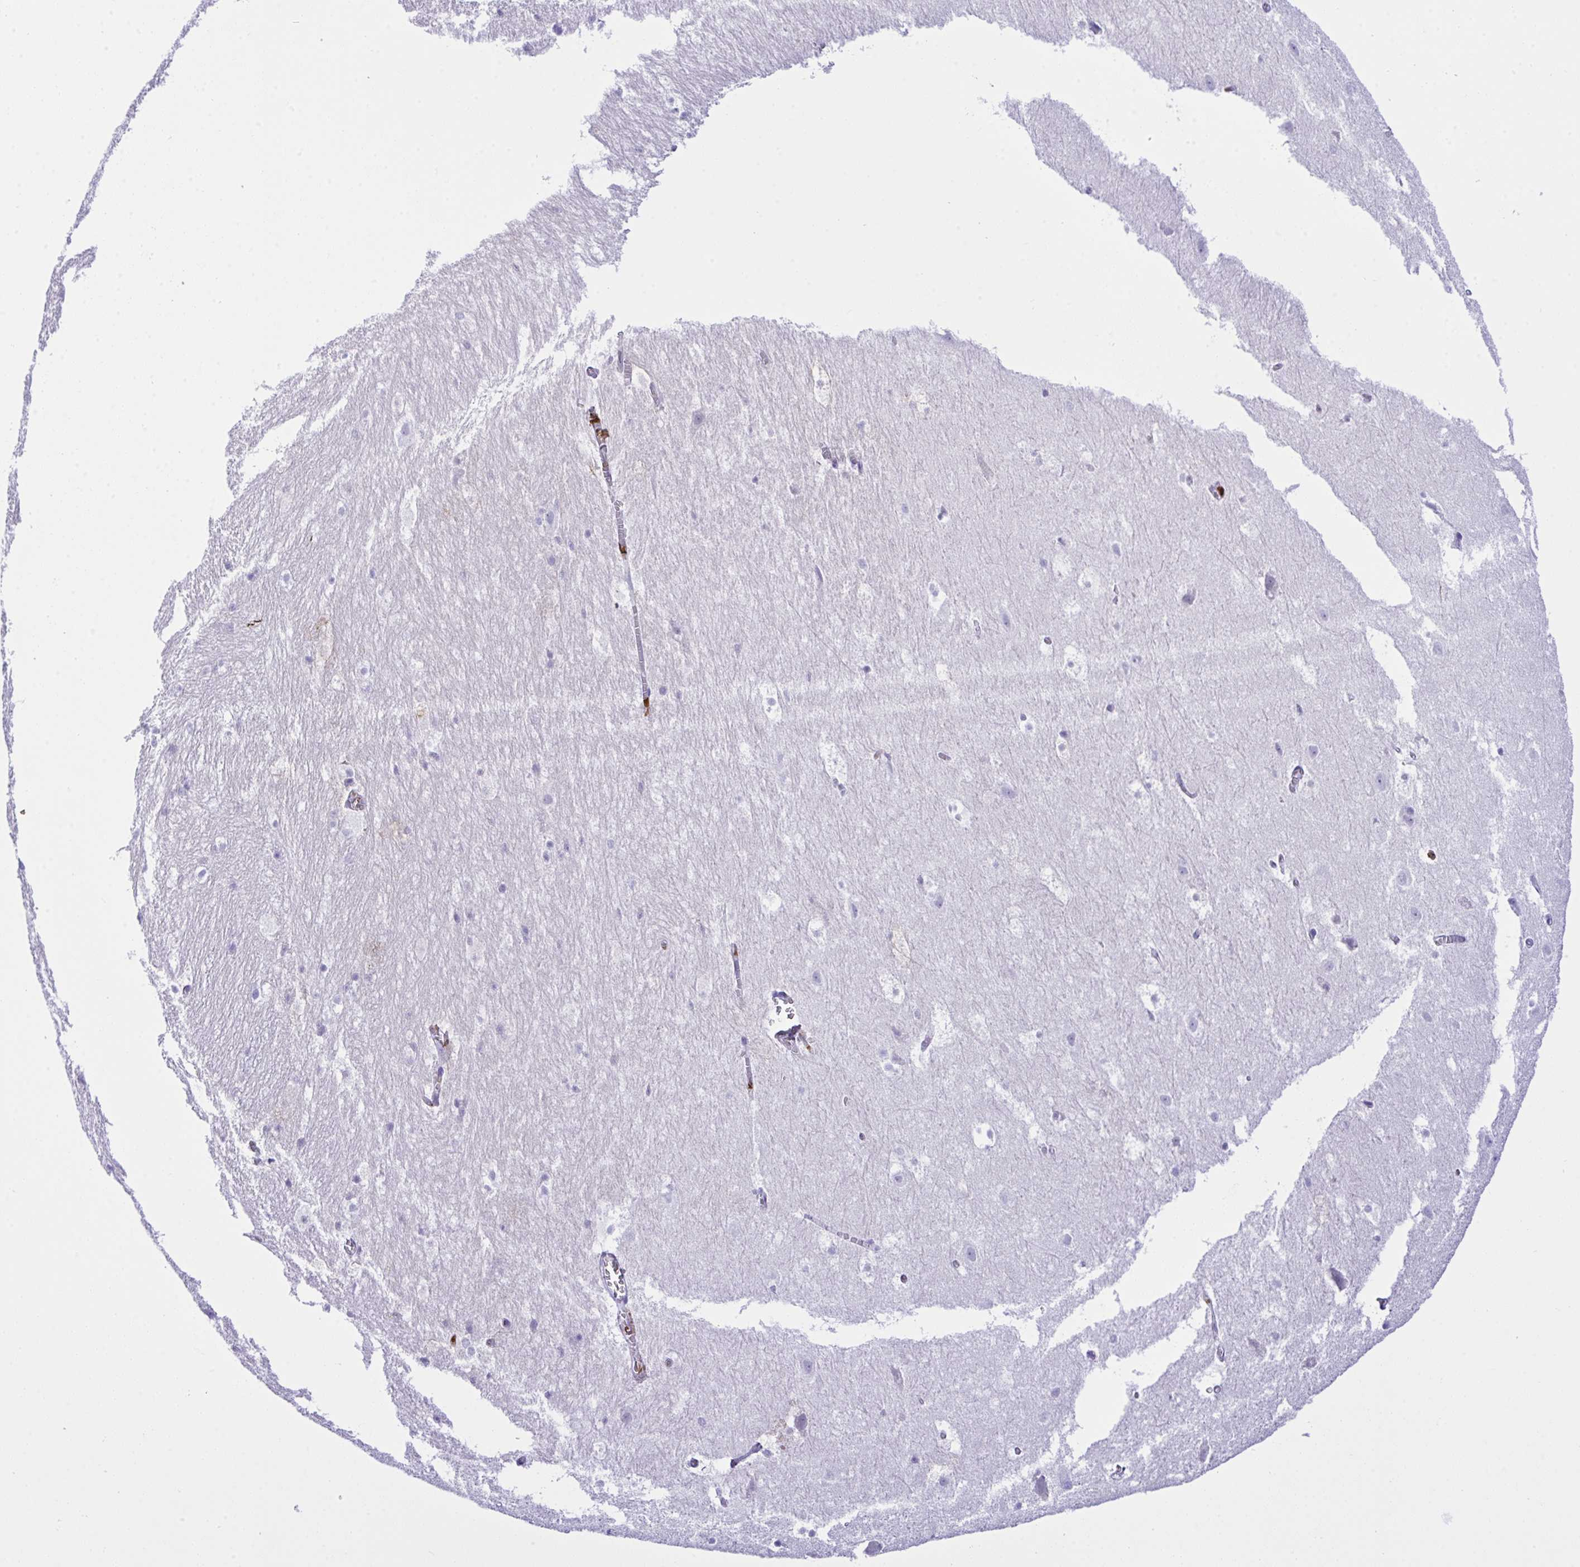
{"staining": {"intensity": "negative", "quantity": "none", "location": "none"}, "tissue": "hippocampus", "cell_type": "Glial cells", "image_type": "normal", "snomed": [{"axis": "morphology", "description": "Normal tissue, NOS"}, {"axis": "topography", "description": "Hippocampus"}], "caption": "The immunohistochemistry (IHC) photomicrograph has no significant positivity in glial cells of hippocampus. (Immunohistochemistry (ihc), brightfield microscopy, high magnification).", "gene": "ZNF221", "patient": {"sex": "female", "age": 52}}